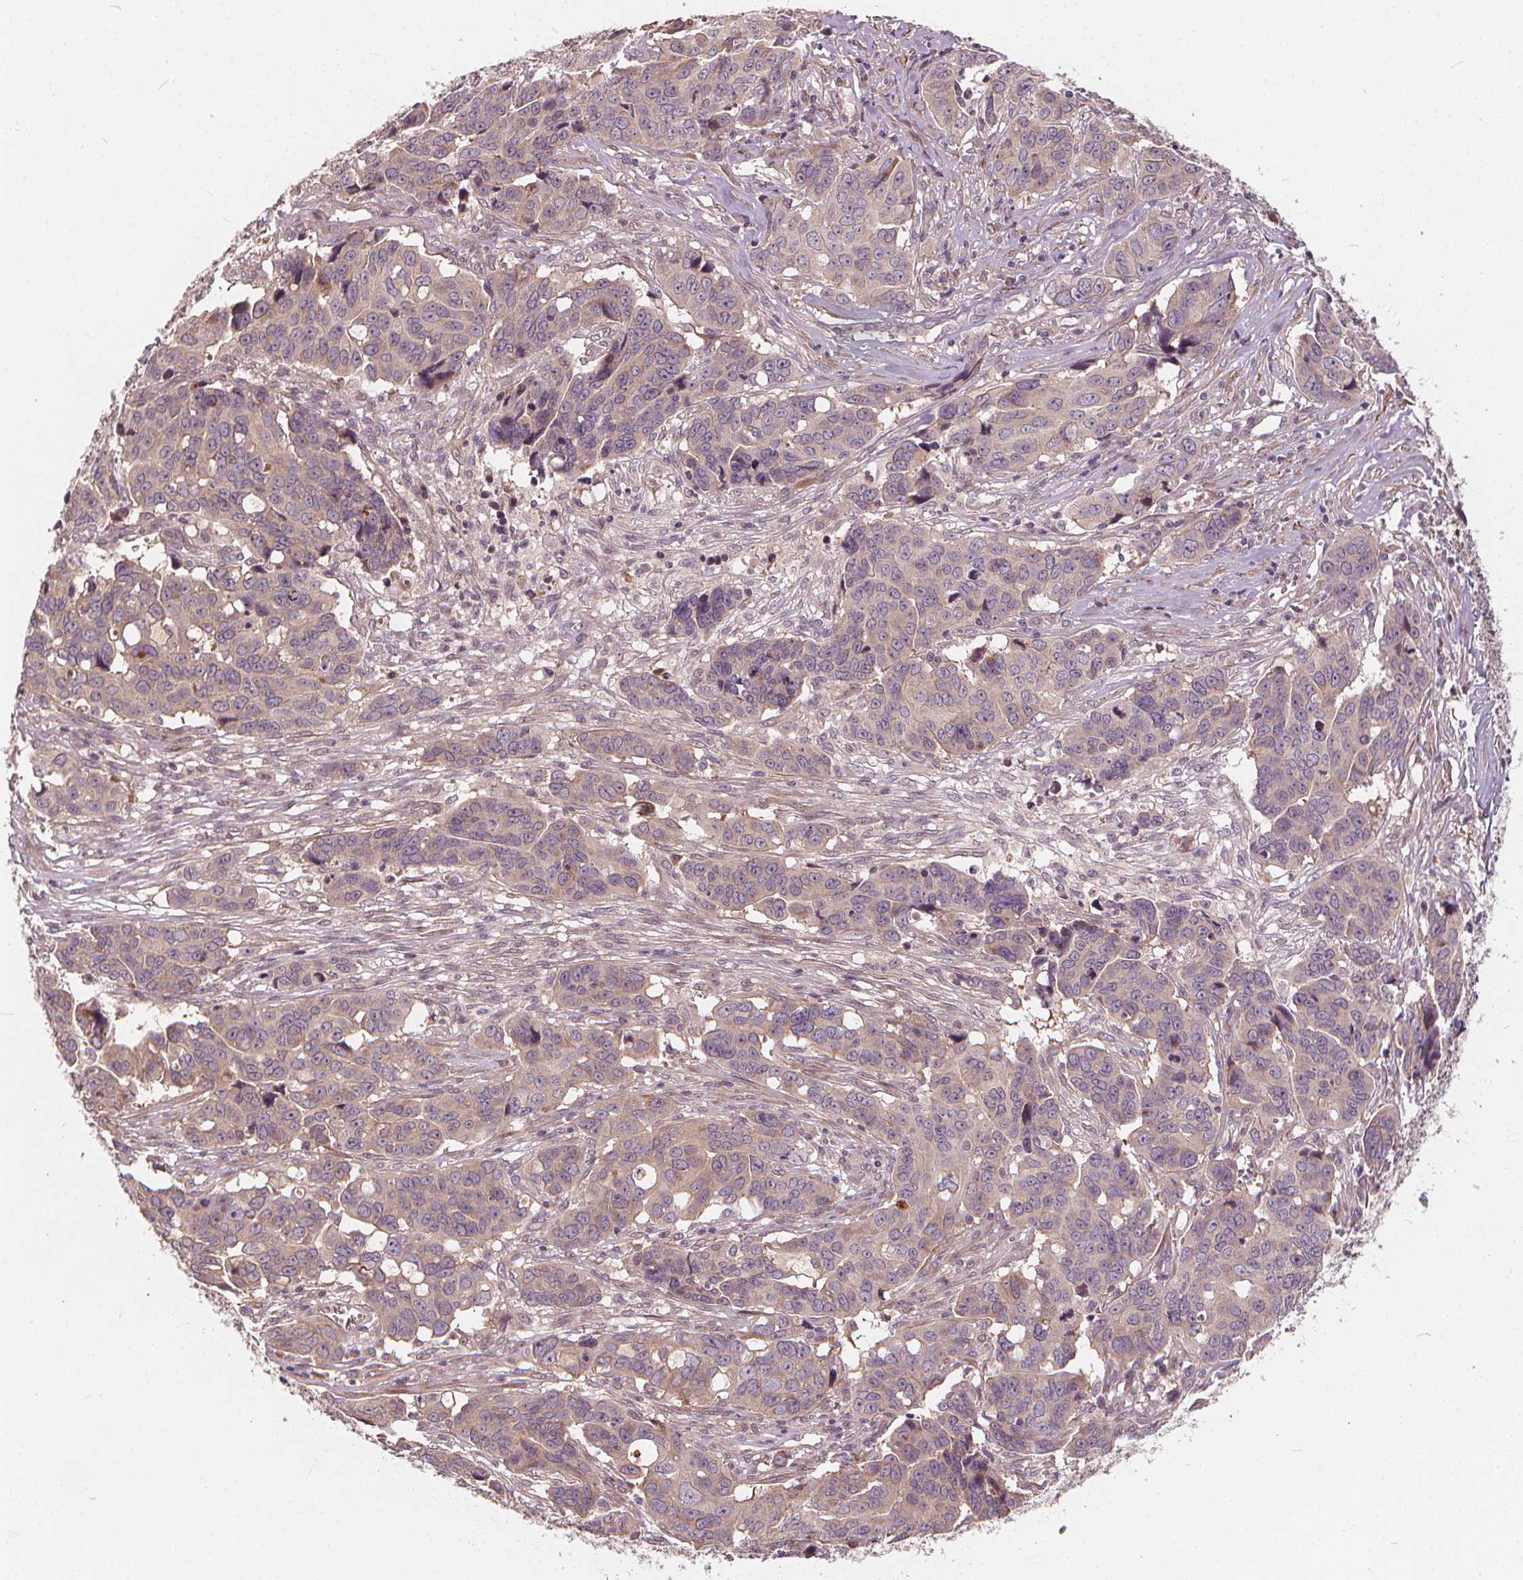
{"staining": {"intensity": "negative", "quantity": "none", "location": "none"}, "tissue": "ovarian cancer", "cell_type": "Tumor cells", "image_type": "cancer", "snomed": [{"axis": "morphology", "description": "Carcinoma, endometroid"}, {"axis": "topography", "description": "Ovary"}], "caption": "Tumor cells show no significant staining in ovarian endometroid carcinoma.", "gene": "IPO13", "patient": {"sex": "female", "age": 78}}